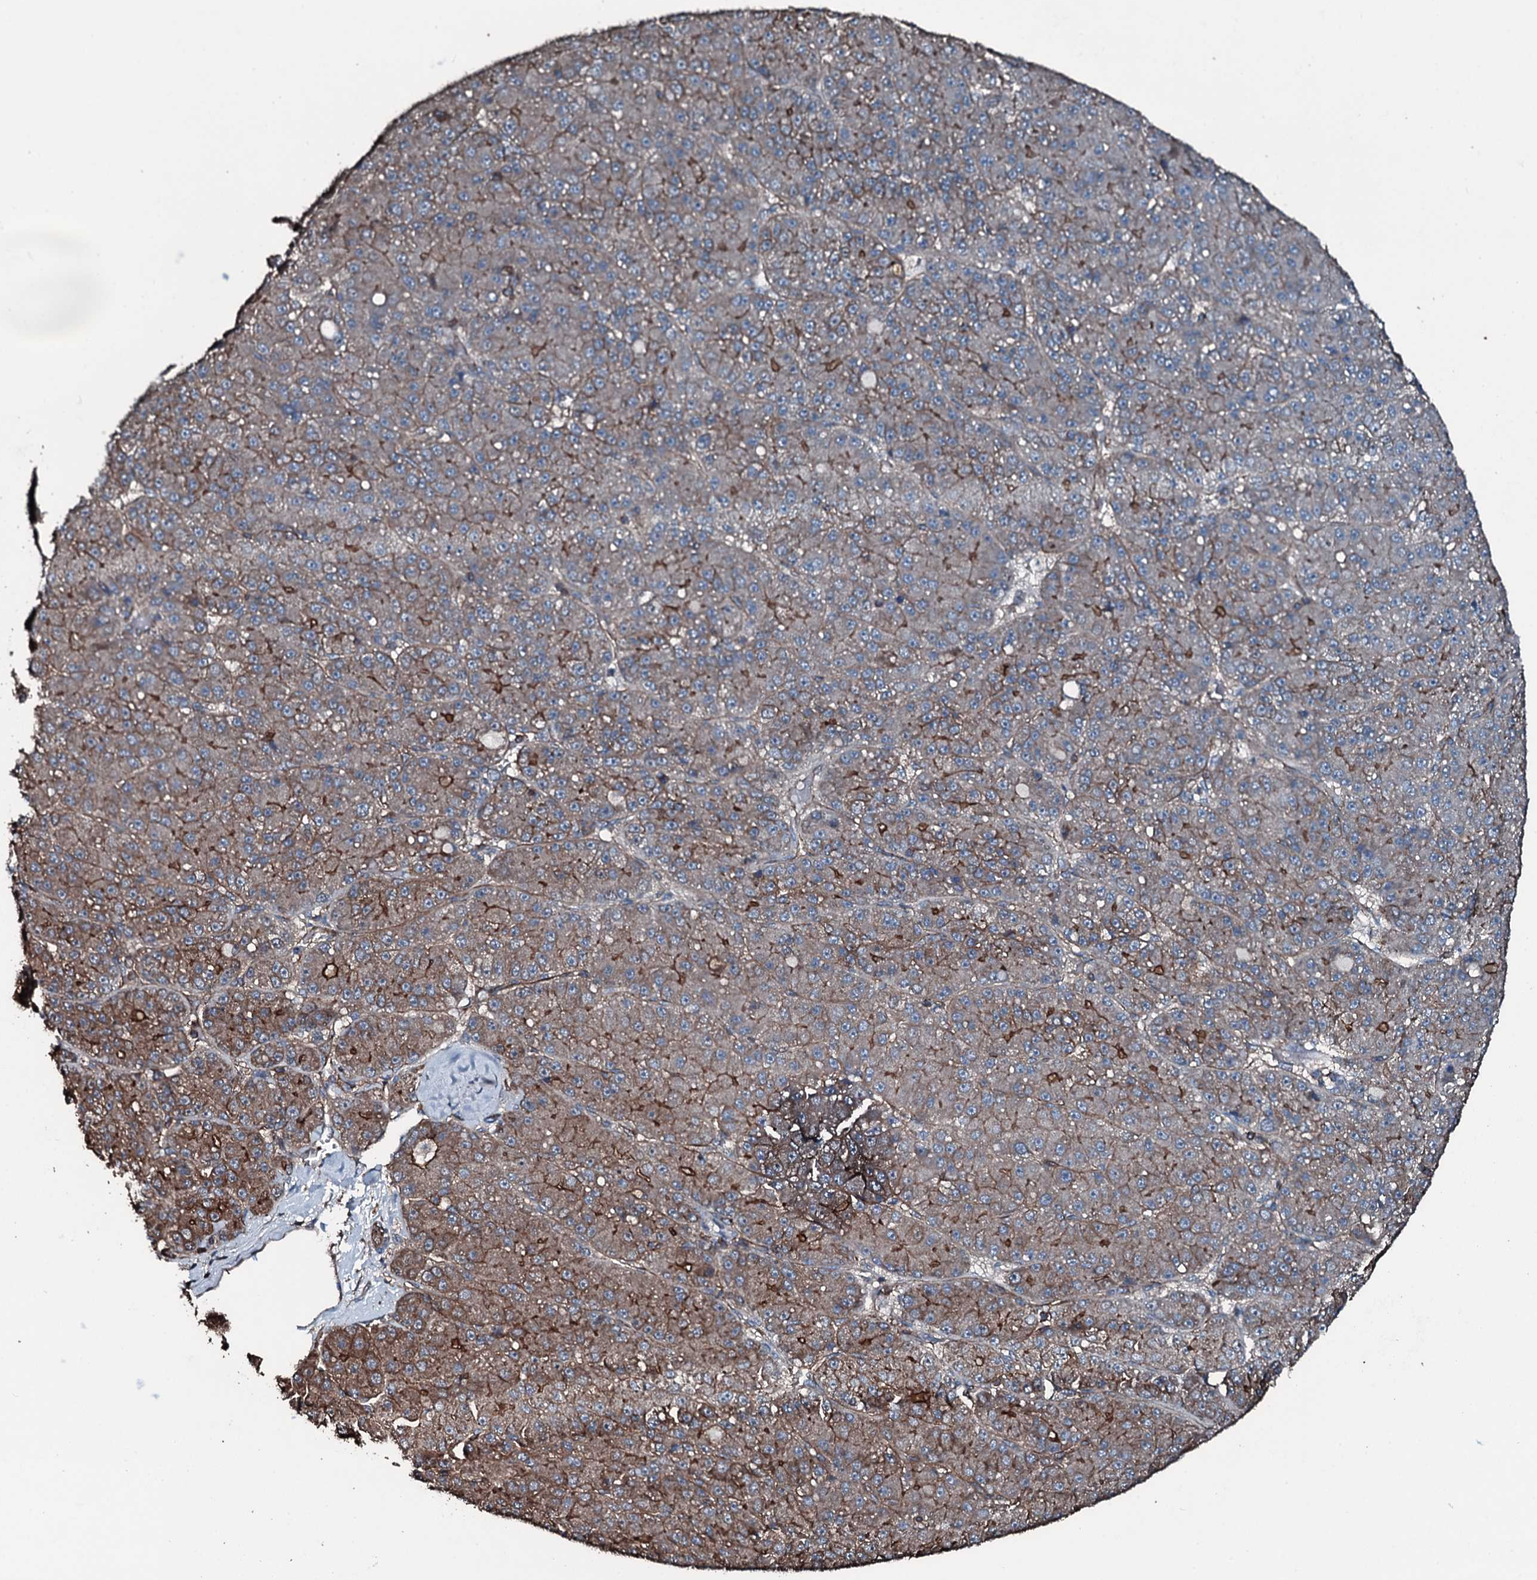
{"staining": {"intensity": "moderate", "quantity": "25%-75%", "location": "cytoplasmic/membranous"}, "tissue": "liver cancer", "cell_type": "Tumor cells", "image_type": "cancer", "snomed": [{"axis": "morphology", "description": "Carcinoma, Hepatocellular, NOS"}, {"axis": "topography", "description": "Liver"}], "caption": "Immunohistochemistry photomicrograph of liver hepatocellular carcinoma stained for a protein (brown), which demonstrates medium levels of moderate cytoplasmic/membranous expression in approximately 25%-75% of tumor cells.", "gene": "SLC25A38", "patient": {"sex": "male", "age": 67}}